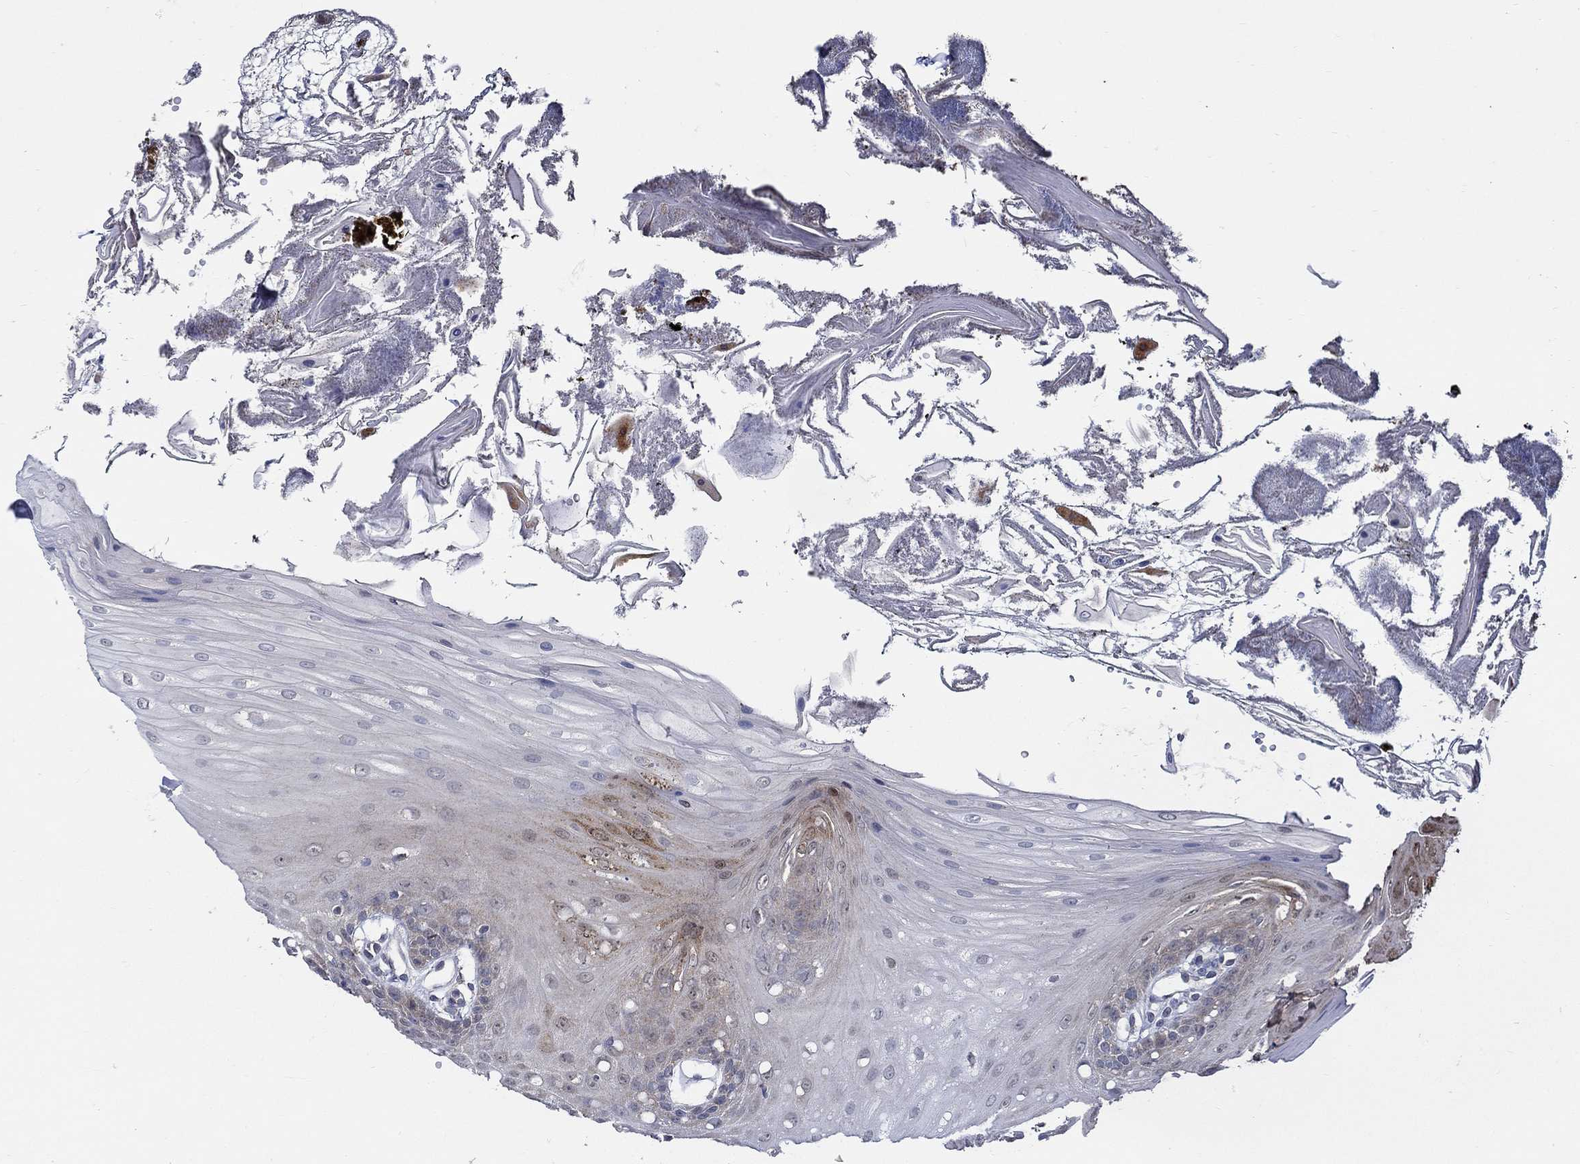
{"staining": {"intensity": "negative", "quantity": "none", "location": "none"}, "tissue": "oral mucosa", "cell_type": "Squamous epithelial cells", "image_type": "normal", "snomed": [{"axis": "morphology", "description": "Normal tissue, NOS"}, {"axis": "morphology", "description": "Squamous cell carcinoma, NOS"}, {"axis": "topography", "description": "Oral tissue"}, {"axis": "topography", "description": "Head-Neck"}], "caption": "Benign oral mucosa was stained to show a protein in brown. There is no significant expression in squamous epithelial cells.", "gene": "WDR53", "patient": {"sex": "male", "age": 69}}